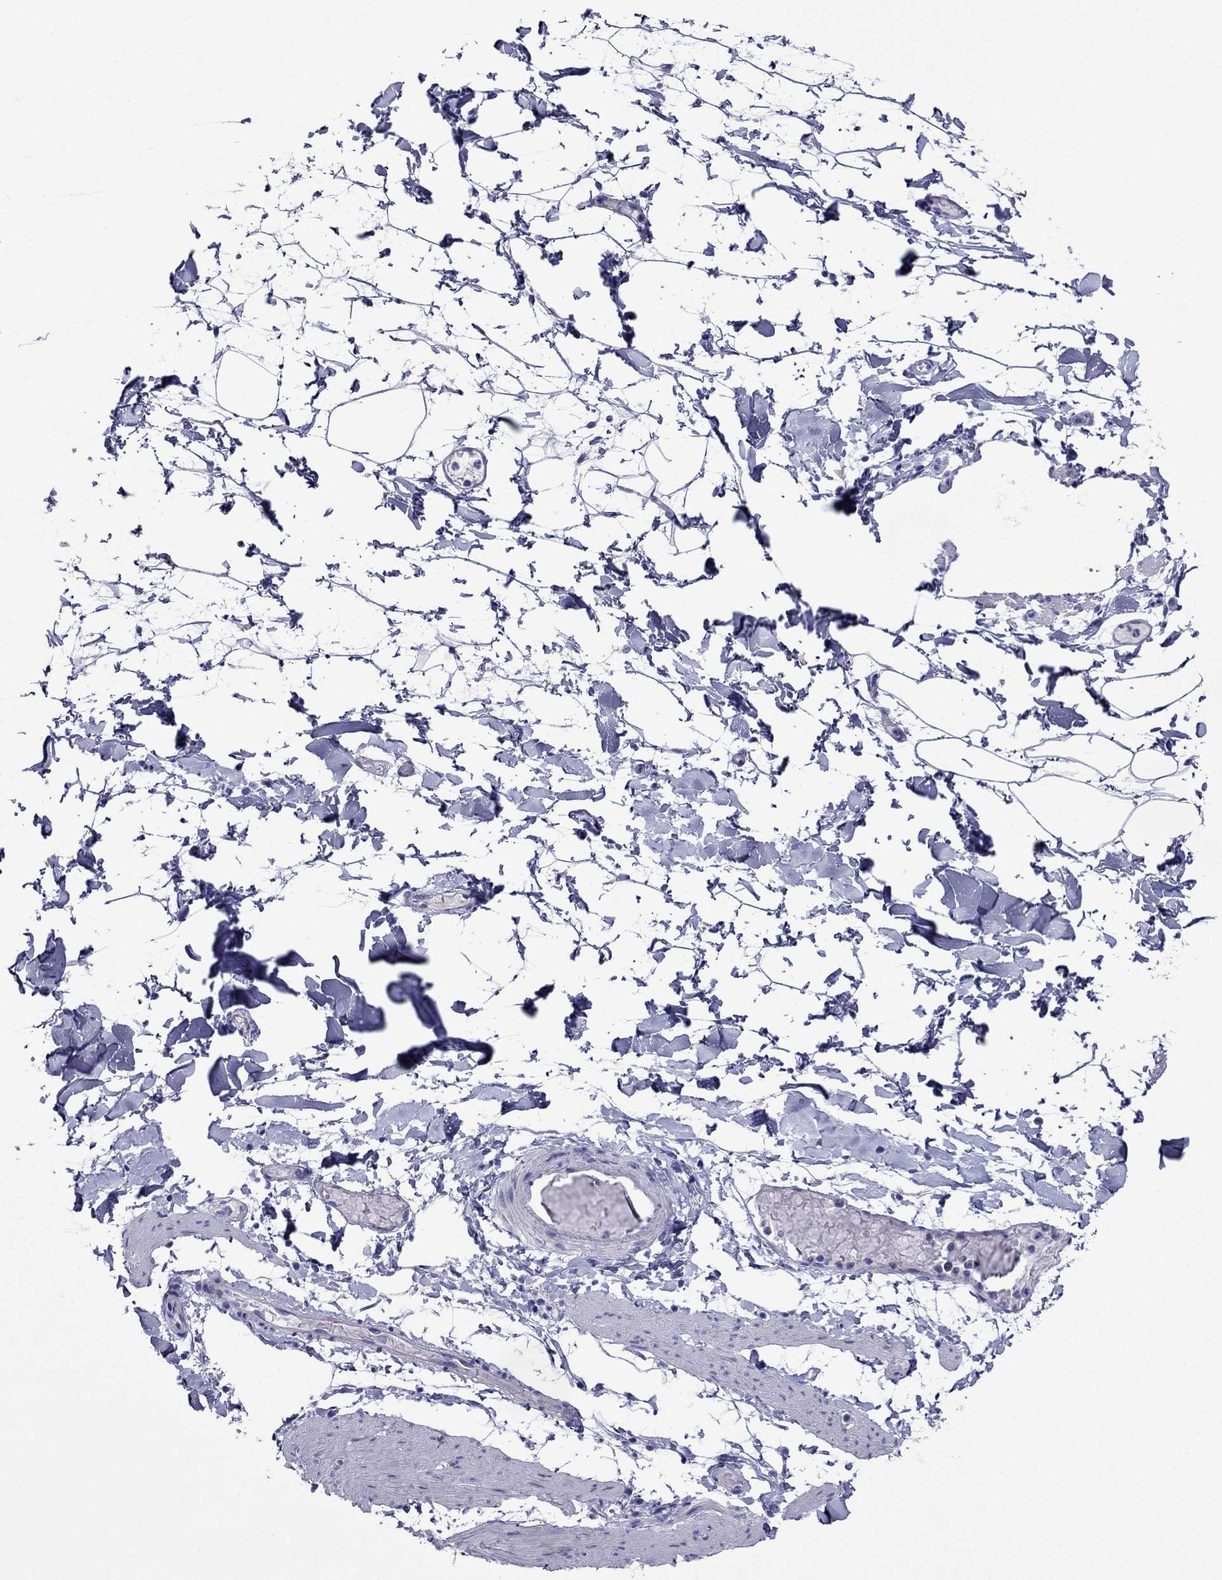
{"staining": {"intensity": "negative", "quantity": "none", "location": "none"}, "tissue": "adipose tissue", "cell_type": "Adipocytes", "image_type": "normal", "snomed": [{"axis": "morphology", "description": "Normal tissue, NOS"}, {"axis": "topography", "description": "Gallbladder"}, {"axis": "topography", "description": "Peripheral nerve tissue"}], "caption": "DAB (3,3'-diaminobenzidine) immunohistochemical staining of benign adipose tissue reveals no significant positivity in adipocytes. The staining is performed using DAB (3,3'-diaminobenzidine) brown chromogen with nuclei counter-stained in using hematoxylin.", "gene": "PCDHA6", "patient": {"sex": "female", "age": 45}}